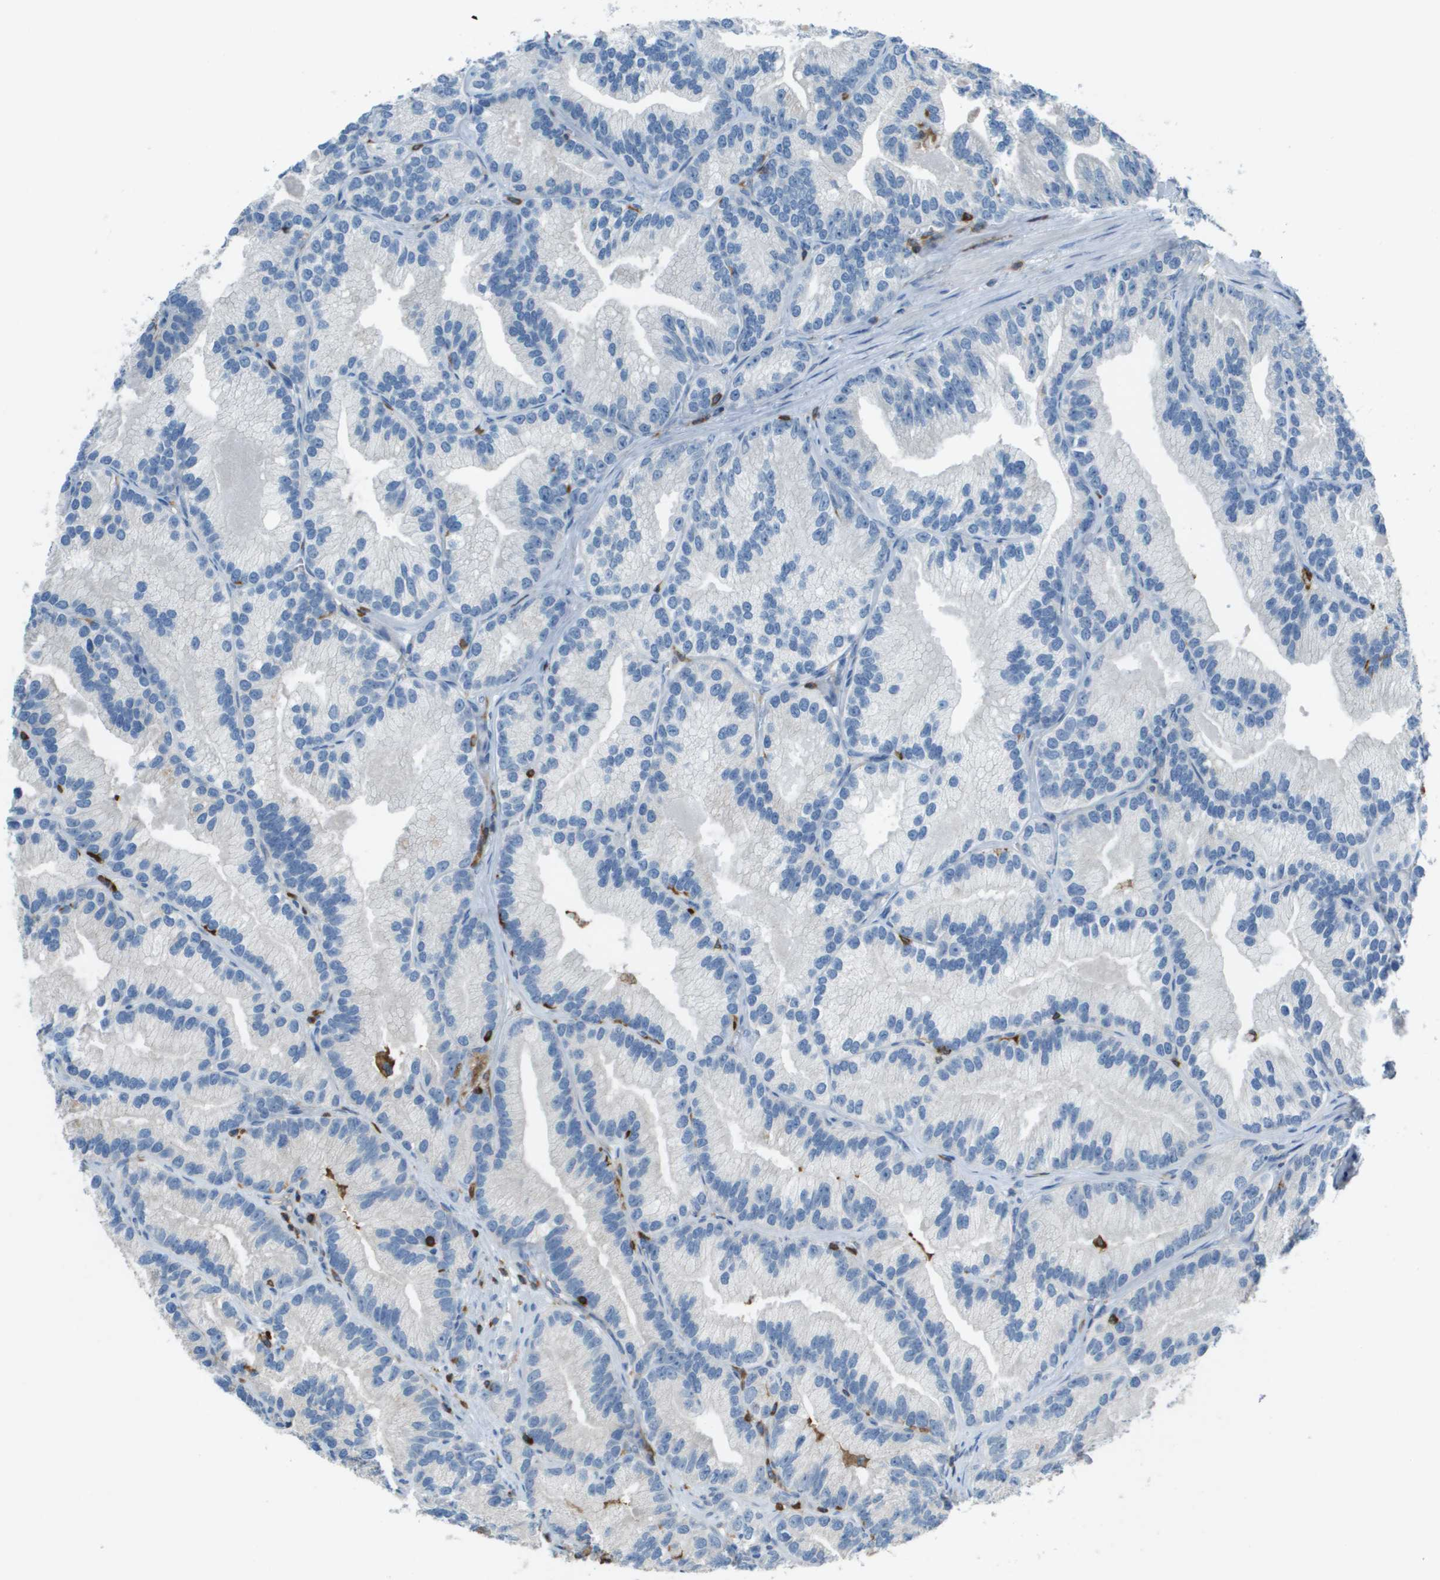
{"staining": {"intensity": "negative", "quantity": "none", "location": "none"}, "tissue": "prostate cancer", "cell_type": "Tumor cells", "image_type": "cancer", "snomed": [{"axis": "morphology", "description": "Adenocarcinoma, Low grade"}, {"axis": "topography", "description": "Prostate"}], "caption": "IHC of prostate cancer demonstrates no positivity in tumor cells.", "gene": "APBB1IP", "patient": {"sex": "male", "age": 89}}